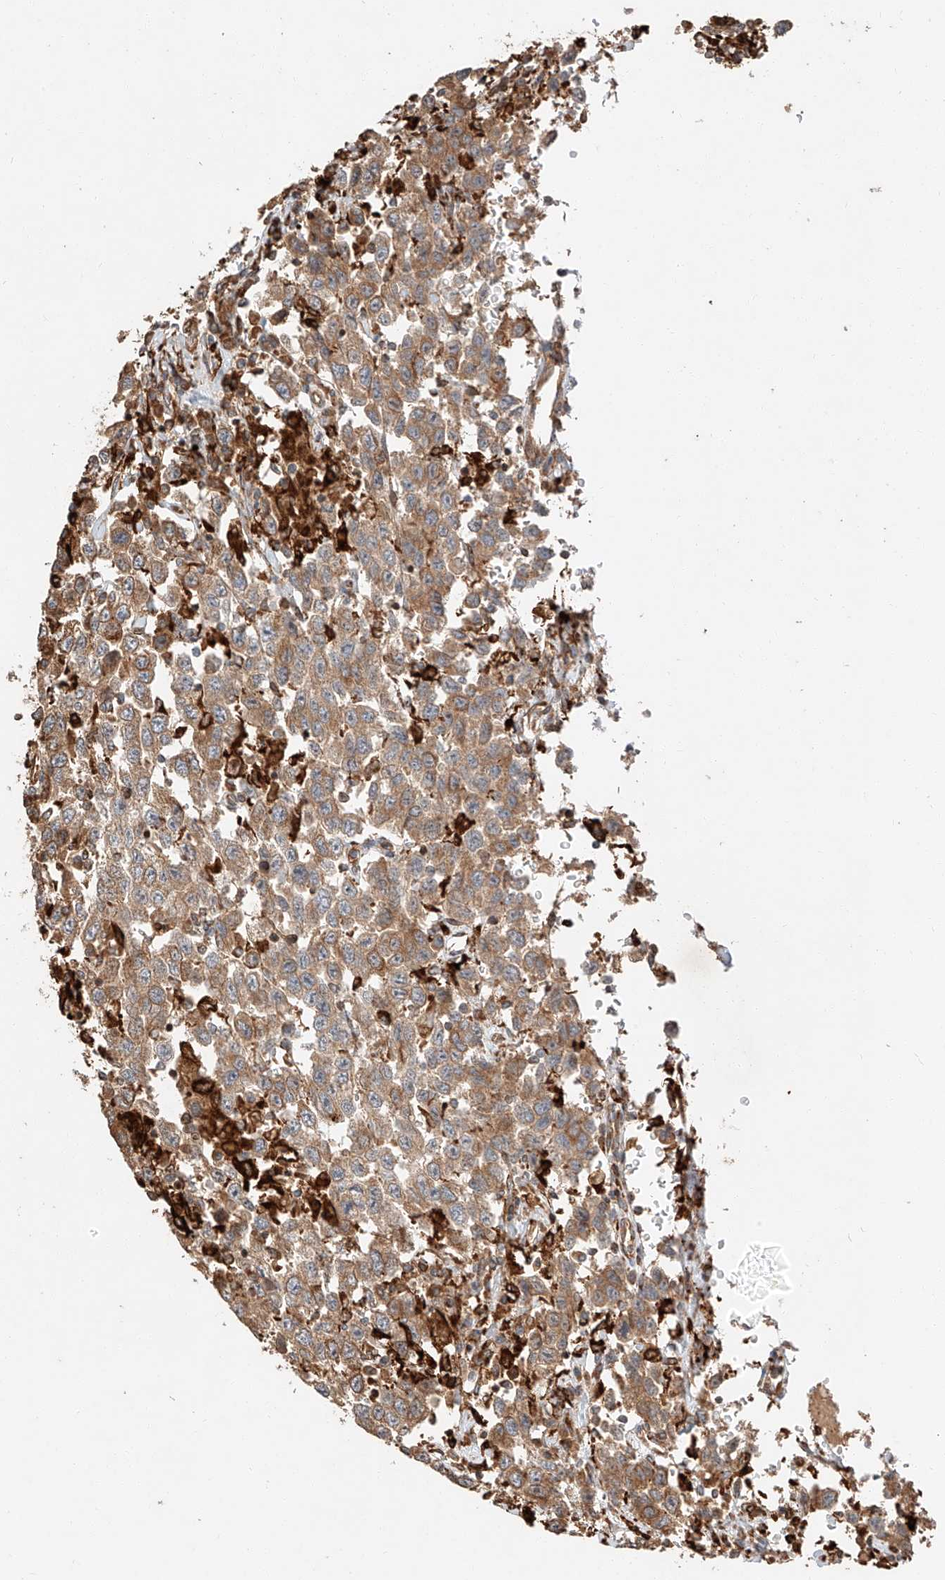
{"staining": {"intensity": "moderate", "quantity": ">75%", "location": "cytoplasmic/membranous"}, "tissue": "testis cancer", "cell_type": "Tumor cells", "image_type": "cancer", "snomed": [{"axis": "morphology", "description": "Seminoma, NOS"}, {"axis": "topography", "description": "Testis"}], "caption": "Immunohistochemical staining of human testis cancer (seminoma) exhibits moderate cytoplasmic/membranous protein expression in about >75% of tumor cells. (DAB (3,3'-diaminobenzidine) IHC with brightfield microscopy, high magnification).", "gene": "ZNF84", "patient": {"sex": "male", "age": 41}}